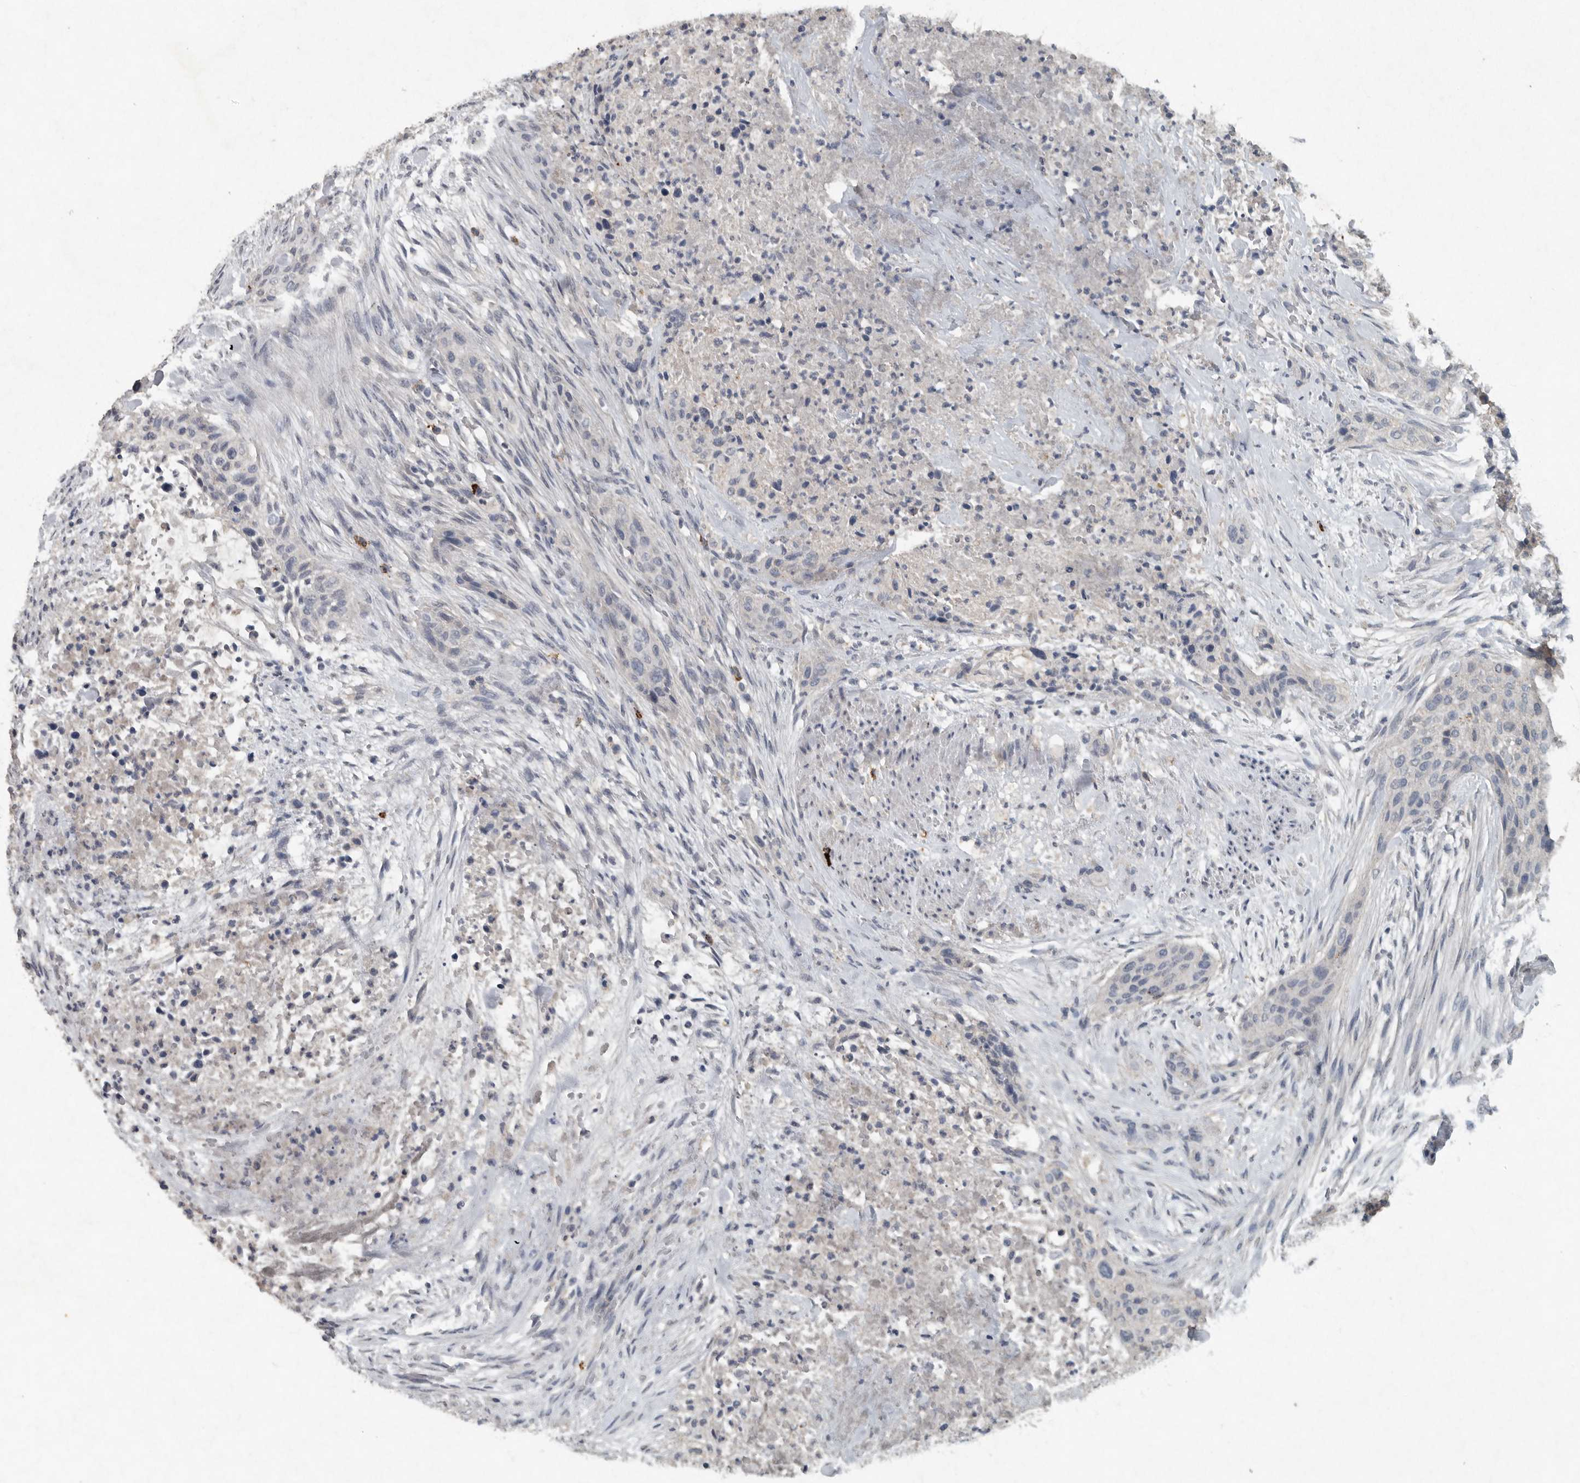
{"staining": {"intensity": "negative", "quantity": "none", "location": "none"}, "tissue": "urothelial cancer", "cell_type": "Tumor cells", "image_type": "cancer", "snomed": [{"axis": "morphology", "description": "Urothelial carcinoma, High grade"}, {"axis": "topography", "description": "Urinary bladder"}], "caption": "Image shows no protein expression in tumor cells of urothelial cancer tissue. (Stains: DAB immunohistochemistry (IHC) with hematoxylin counter stain, Microscopy: brightfield microscopy at high magnification).", "gene": "IL20", "patient": {"sex": "male", "age": 35}}